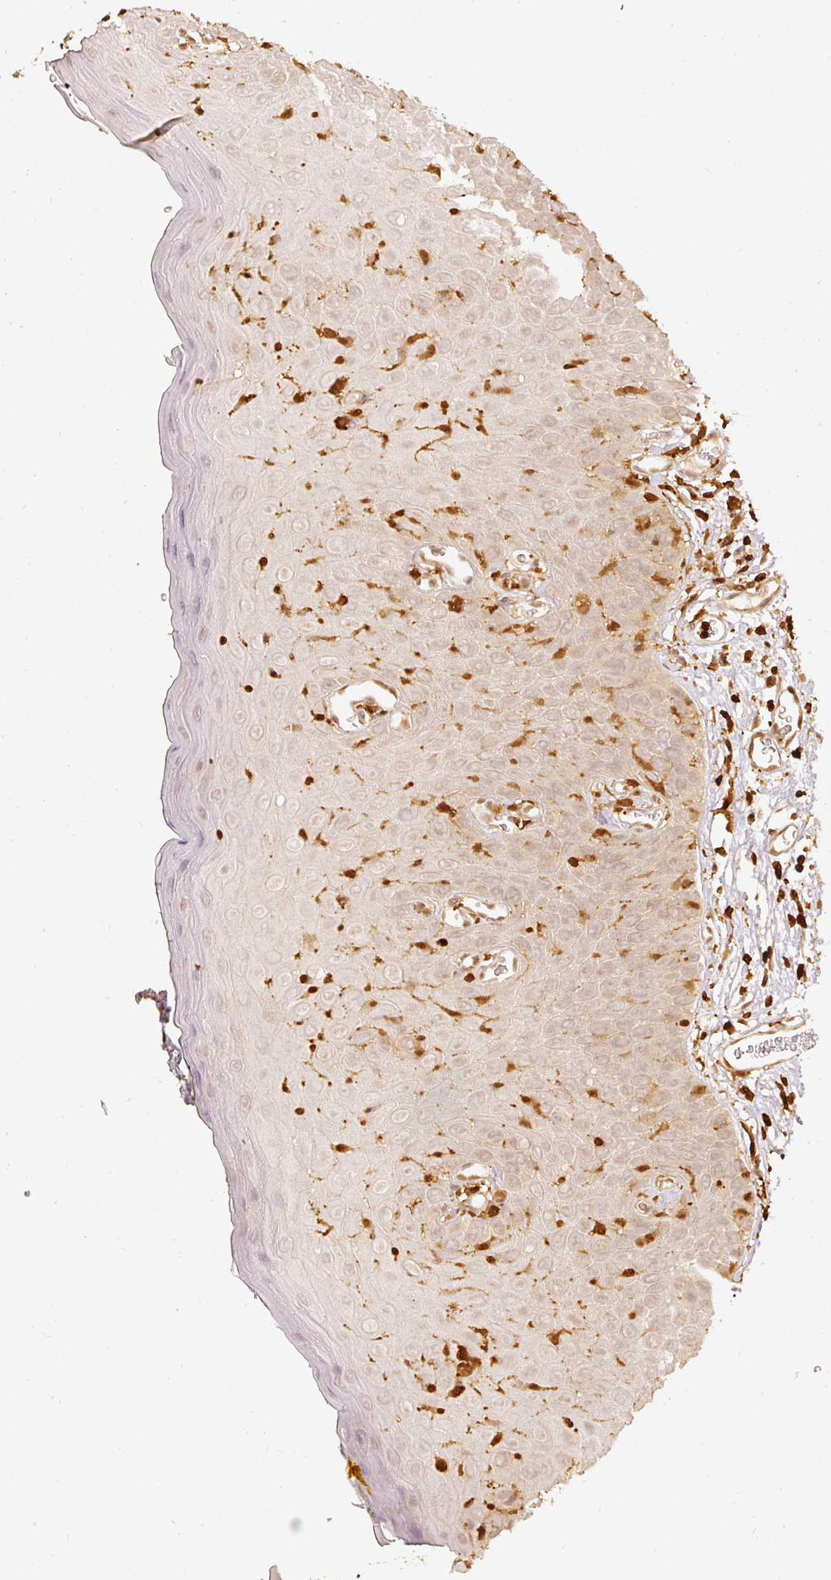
{"staining": {"intensity": "moderate", "quantity": "25%-75%", "location": "cytoplasmic/membranous,nuclear"}, "tissue": "oral mucosa", "cell_type": "Squamous epithelial cells", "image_type": "normal", "snomed": [{"axis": "morphology", "description": "Normal tissue, NOS"}, {"axis": "morphology", "description": "Squamous cell carcinoma, NOS"}, {"axis": "topography", "description": "Oral tissue"}, {"axis": "topography", "description": "Tounge, NOS"}, {"axis": "topography", "description": "Head-Neck"}], "caption": "DAB (3,3'-diaminobenzidine) immunohistochemical staining of benign human oral mucosa shows moderate cytoplasmic/membranous,nuclear protein staining in approximately 25%-75% of squamous epithelial cells.", "gene": "PFN1", "patient": {"sex": "male", "age": 76}}